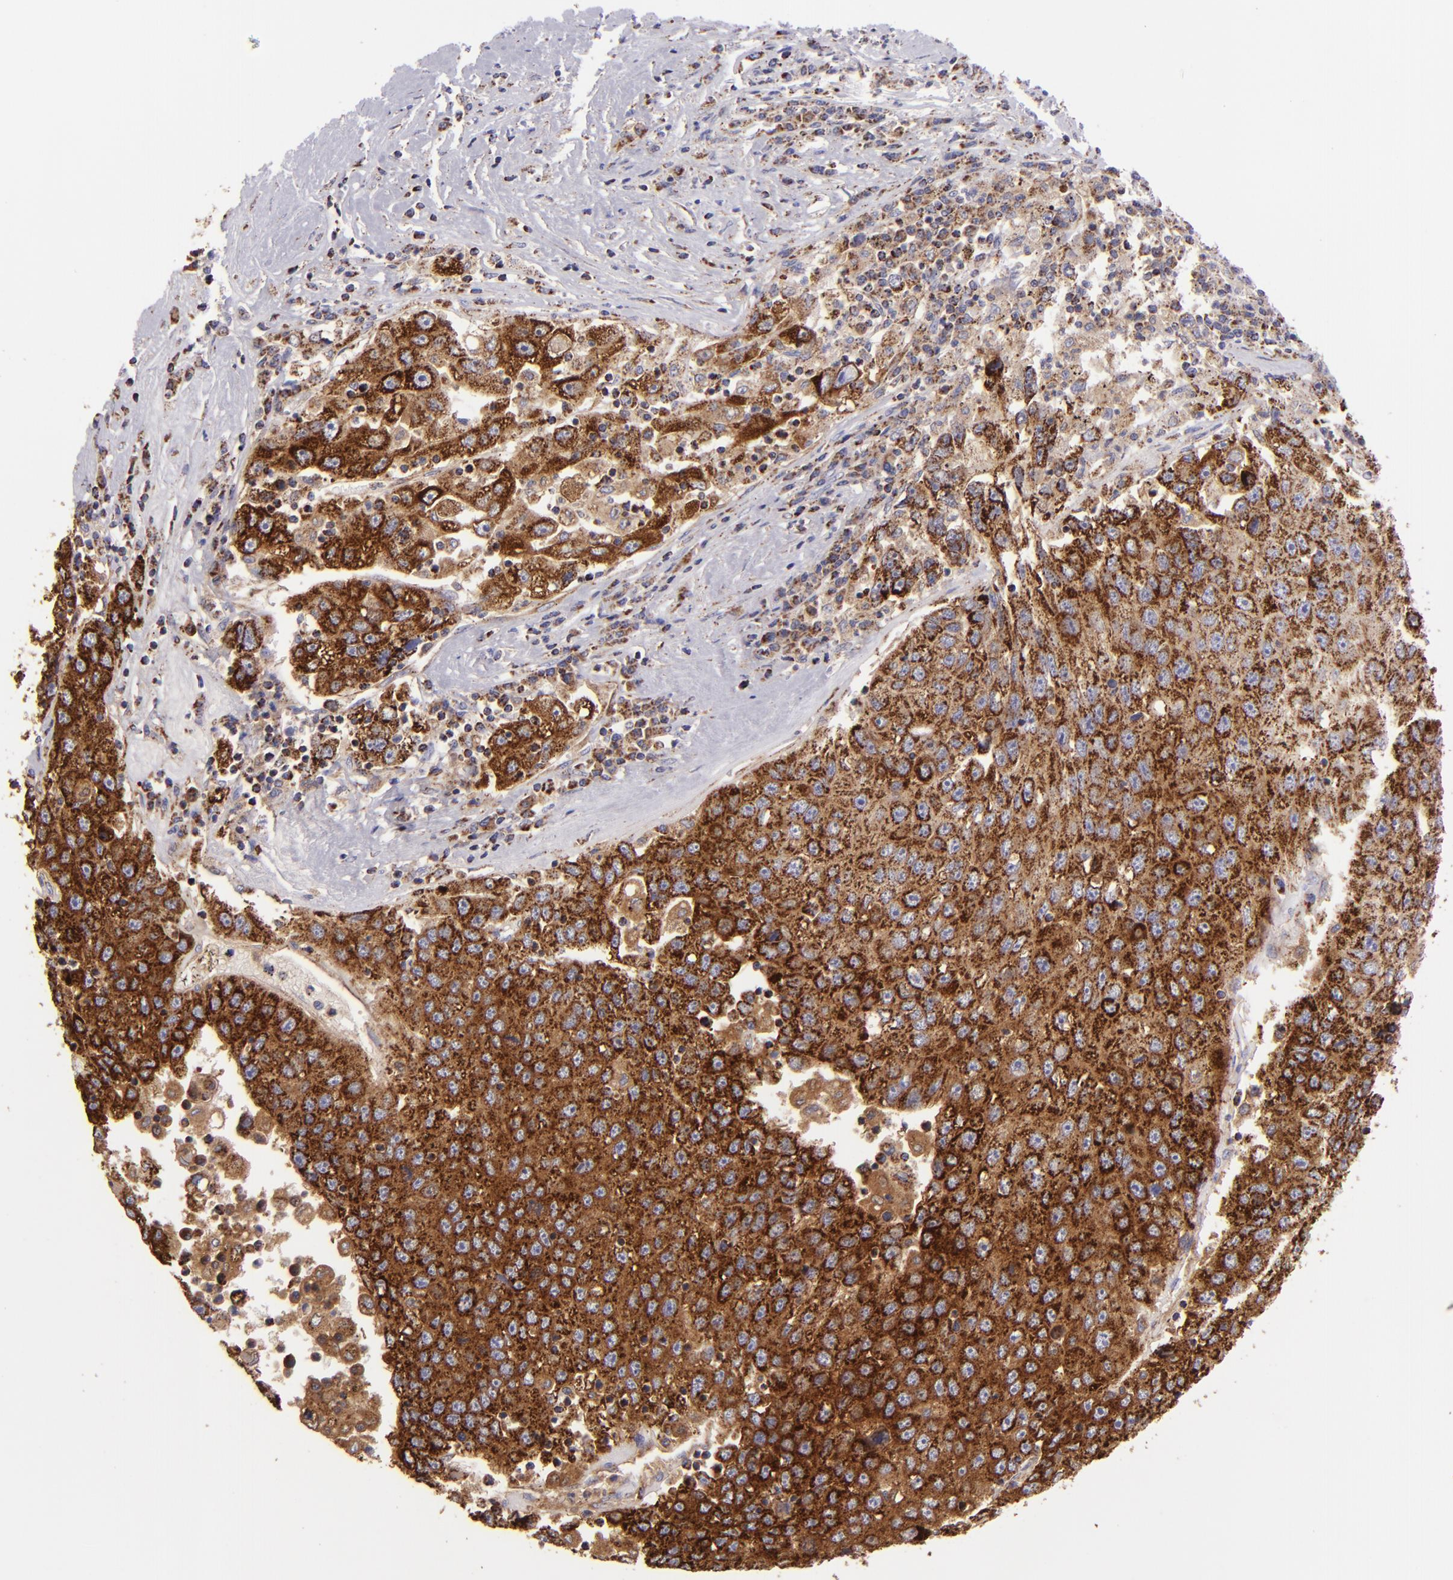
{"staining": {"intensity": "moderate", "quantity": ">75%", "location": "cytoplasmic/membranous"}, "tissue": "liver cancer", "cell_type": "Tumor cells", "image_type": "cancer", "snomed": [{"axis": "morphology", "description": "Carcinoma, Hepatocellular, NOS"}, {"axis": "topography", "description": "Liver"}], "caption": "This histopathology image demonstrates immunohistochemistry (IHC) staining of human hepatocellular carcinoma (liver), with medium moderate cytoplasmic/membranous expression in approximately >75% of tumor cells.", "gene": "HSPD1", "patient": {"sex": "male", "age": 49}}